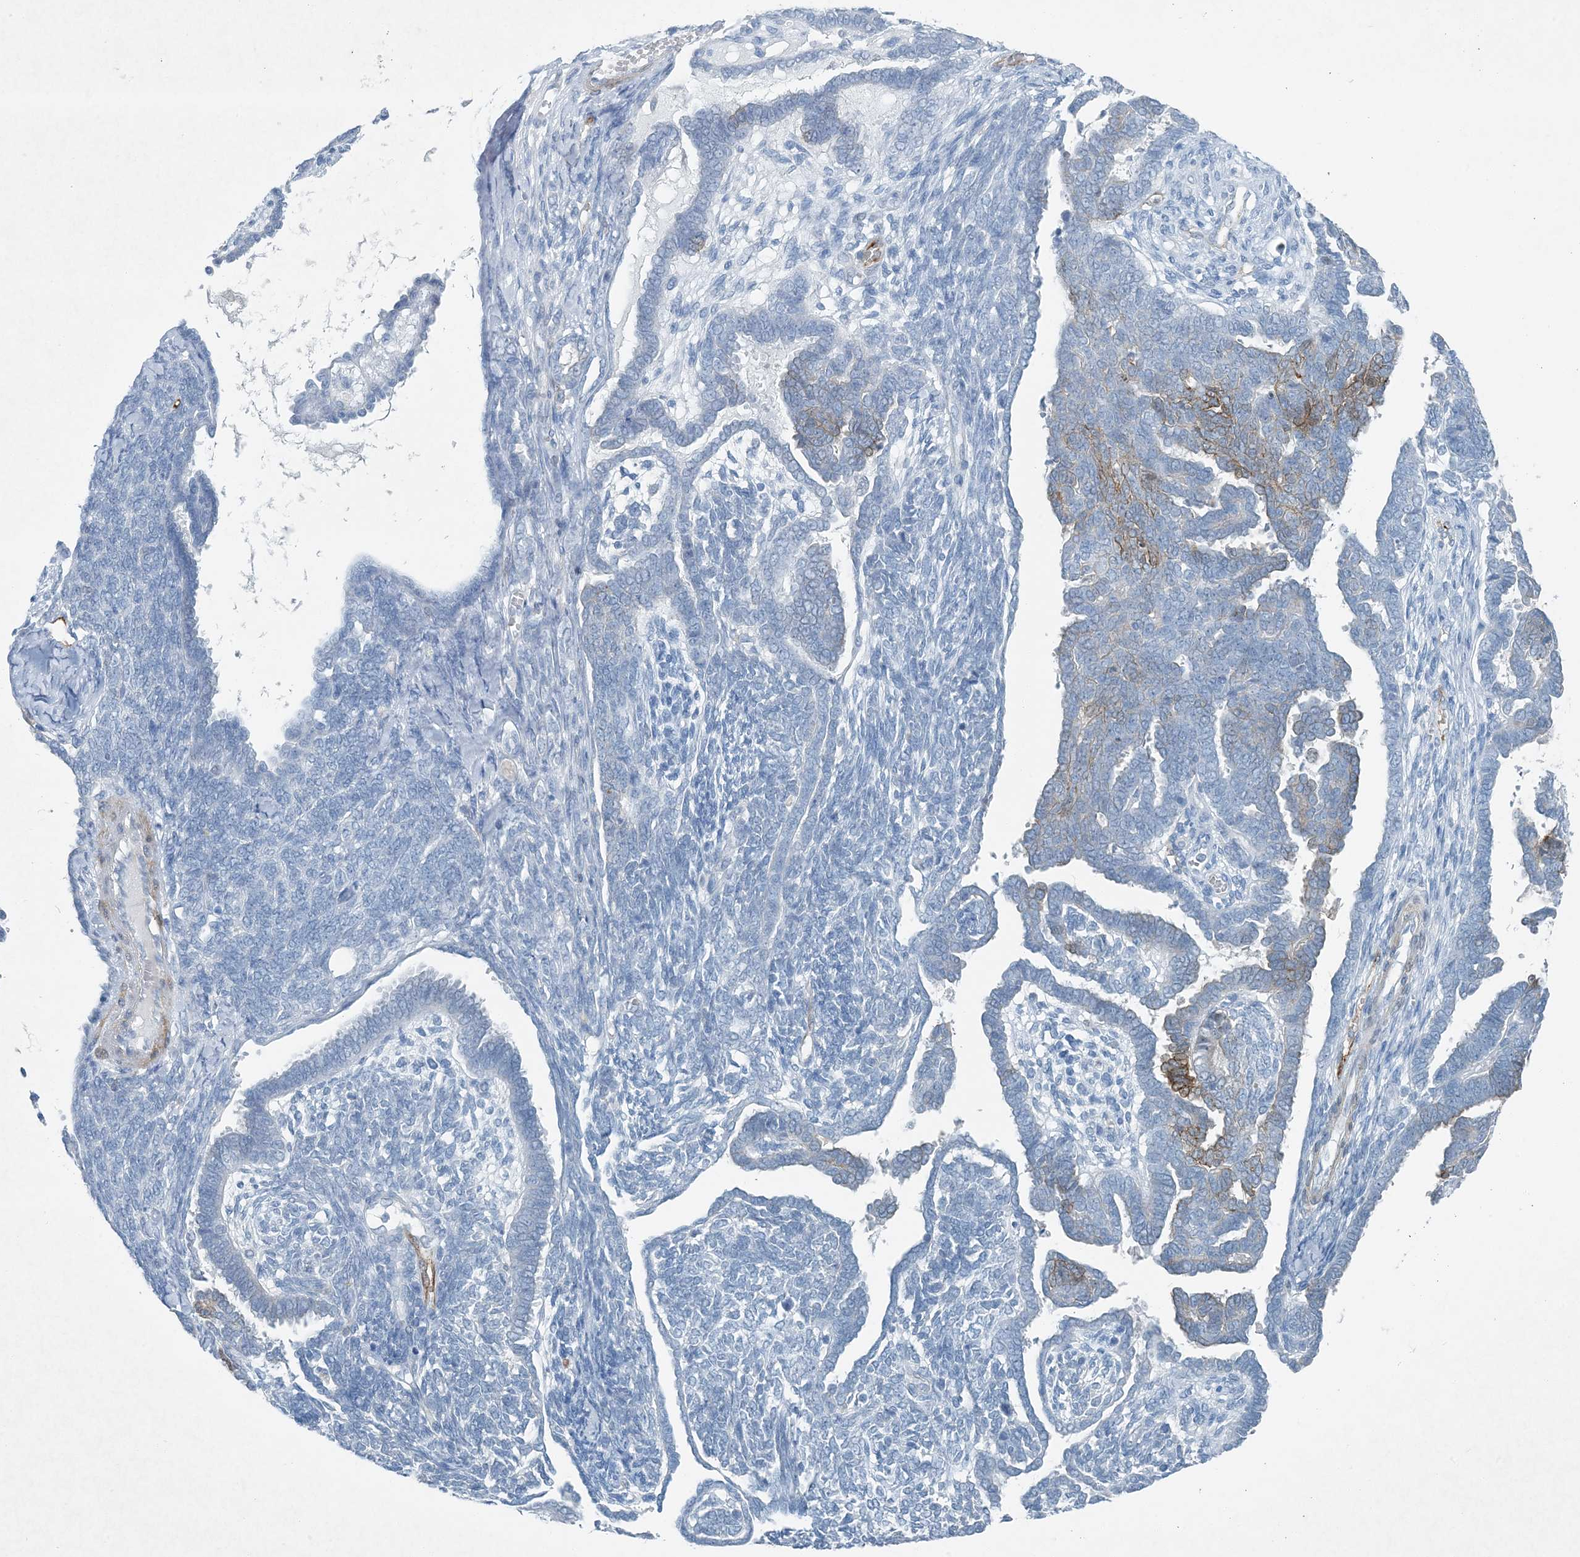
{"staining": {"intensity": "weak", "quantity": "<25%", "location": "cytoplasmic/membranous"}, "tissue": "endometrial cancer", "cell_type": "Tumor cells", "image_type": "cancer", "snomed": [{"axis": "morphology", "description": "Neoplasm, malignant, NOS"}, {"axis": "topography", "description": "Endometrium"}], "caption": "Endometrial neoplasm (malignant) was stained to show a protein in brown. There is no significant positivity in tumor cells.", "gene": "PGM5", "patient": {"sex": "female", "age": 74}}